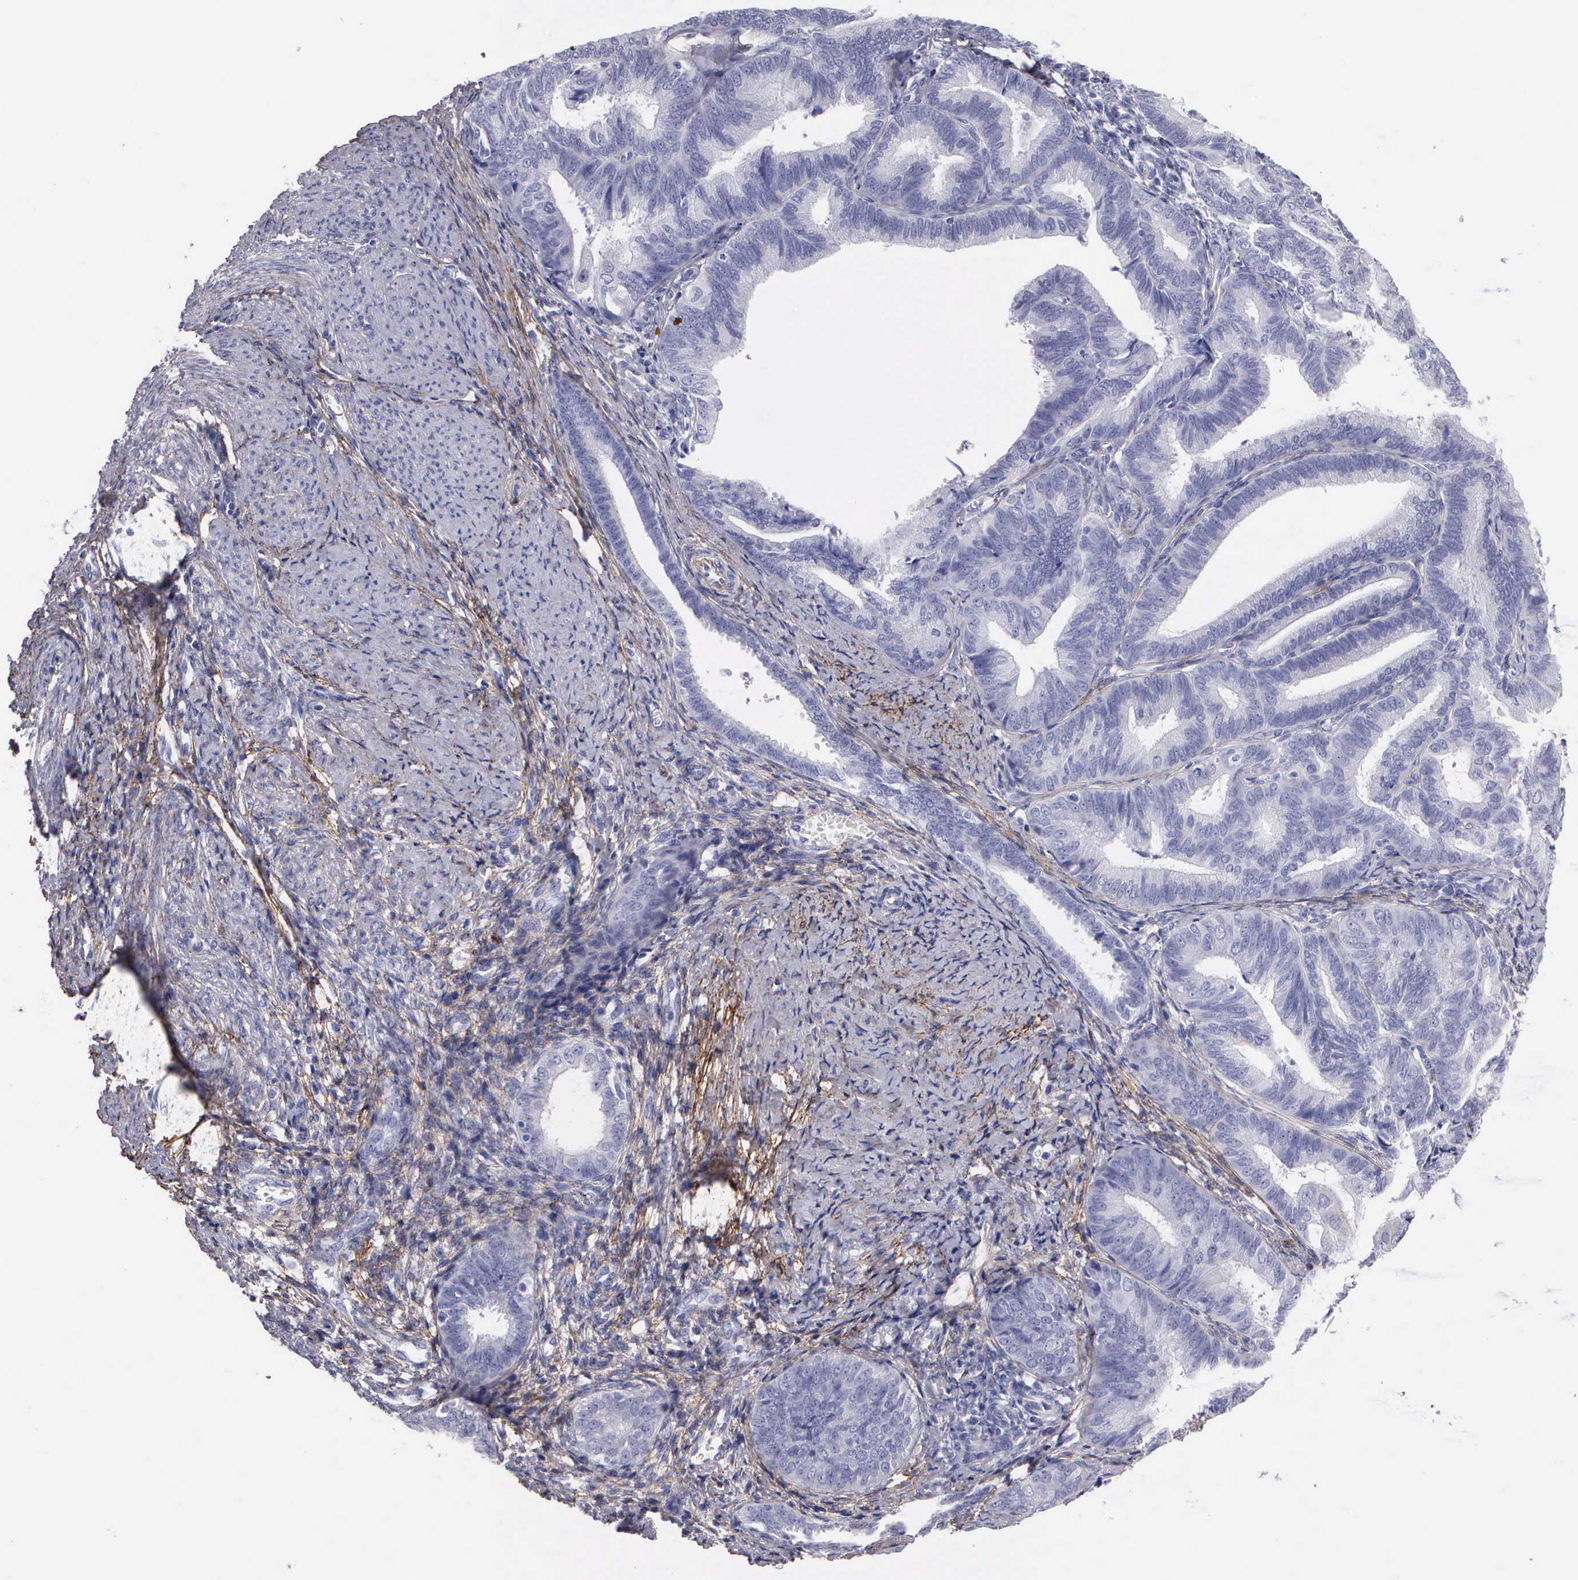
{"staining": {"intensity": "negative", "quantity": "none", "location": "none"}, "tissue": "endometrial cancer", "cell_type": "Tumor cells", "image_type": "cancer", "snomed": [{"axis": "morphology", "description": "Adenocarcinoma, NOS"}, {"axis": "topography", "description": "Endometrium"}], "caption": "Immunohistochemical staining of human endometrial adenocarcinoma exhibits no significant staining in tumor cells.", "gene": "FBLN5", "patient": {"sex": "female", "age": 63}}